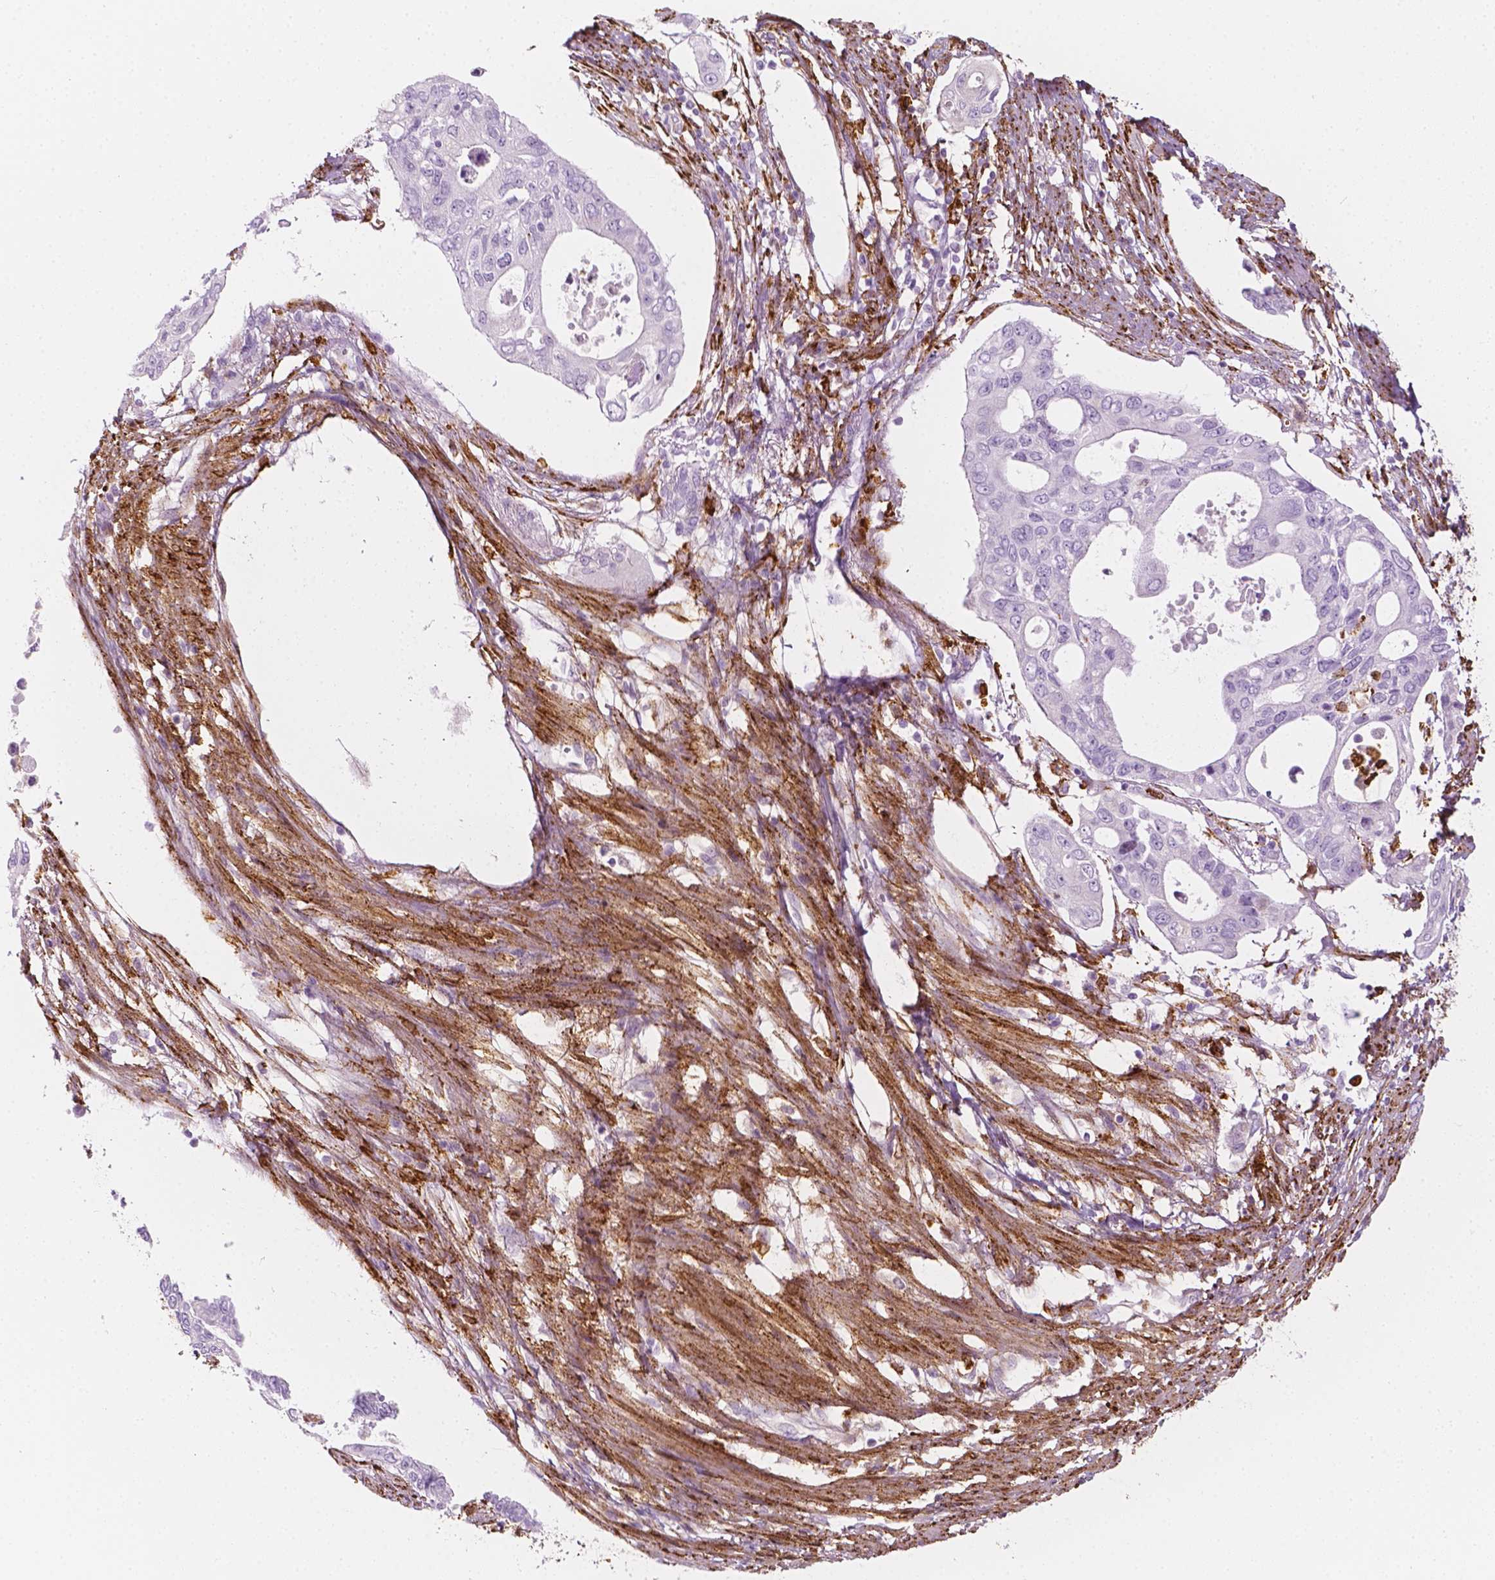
{"staining": {"intensity": "negative", "quantity": "none", "location": "none"}, "tissue": "pancreatic cancer", "cell_type": "Tumor cells", "image_type": "cancer", "snomed": [{"axis": "morphology", "description": "Adenocarcinoma, NOS"}, {"axis": "topography", "description": "Pancreas"}], "caption": "This is an IHC histopathology image of human pancreatic cancer (adenocarcinoma). There is no expression in tumor cells.", "gene": "CES1", "patient": {"sex": "female", "age": 63}}